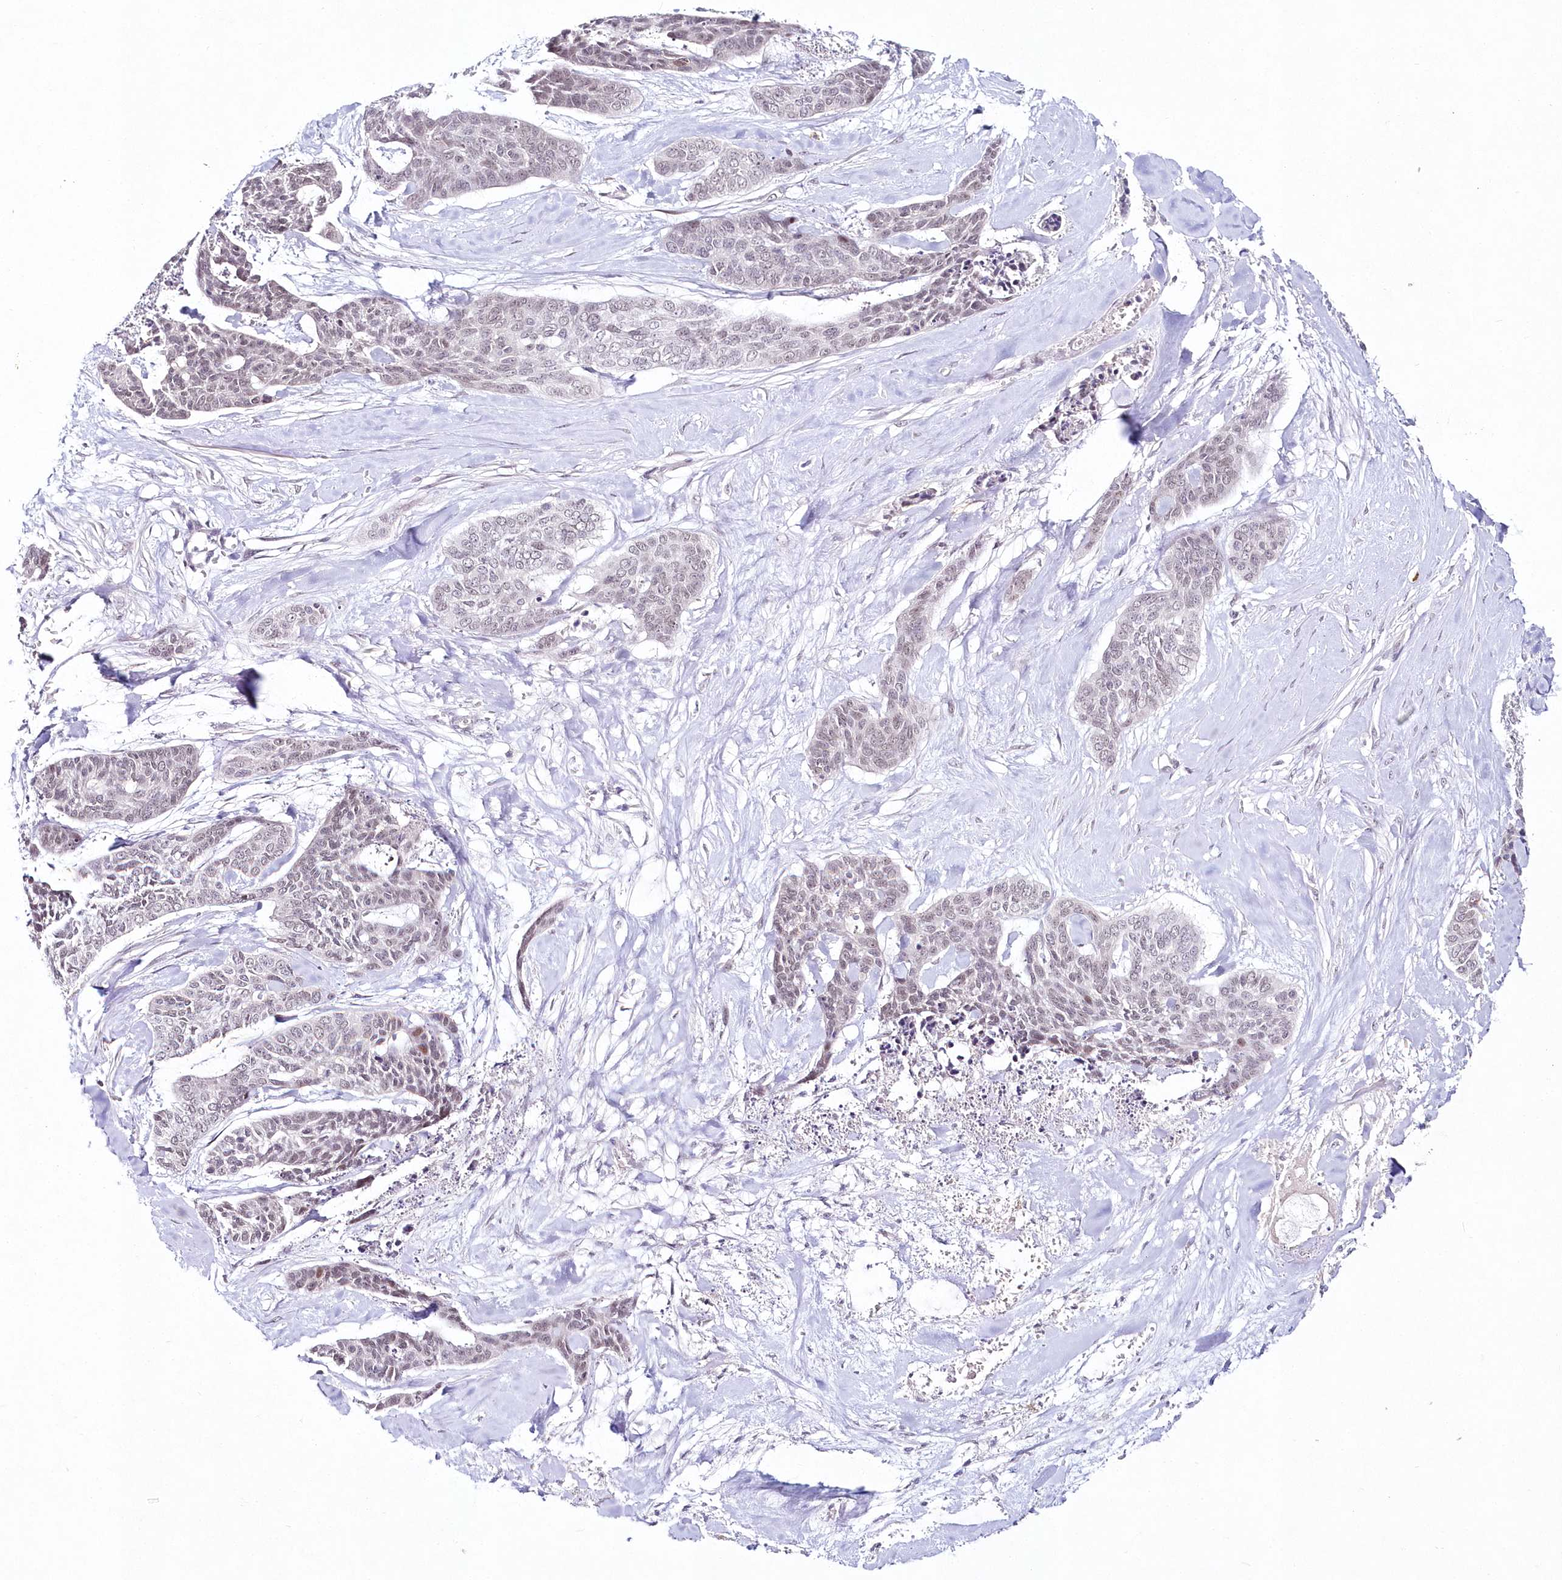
{"staining": {"intensity": "weak", "quantity": "25%-75%", "location": "nuclear"}, "tissue": "skin cancer", "cell_type": "Tumor cells", "image_type": "cancer", "snomed": [{"axis": "morphology", "description": "Basal cell carcinoma"}, {"axis": "topography", "description": "Skin"}], "caption": "Immunohistochemical staining of basal cell carcinoma (skin) shows weak nuclear protein staining in about 25%-75% of tumor cells.", "gene": "HYCC2", "patient": {"sex": "female", "age": 64}}